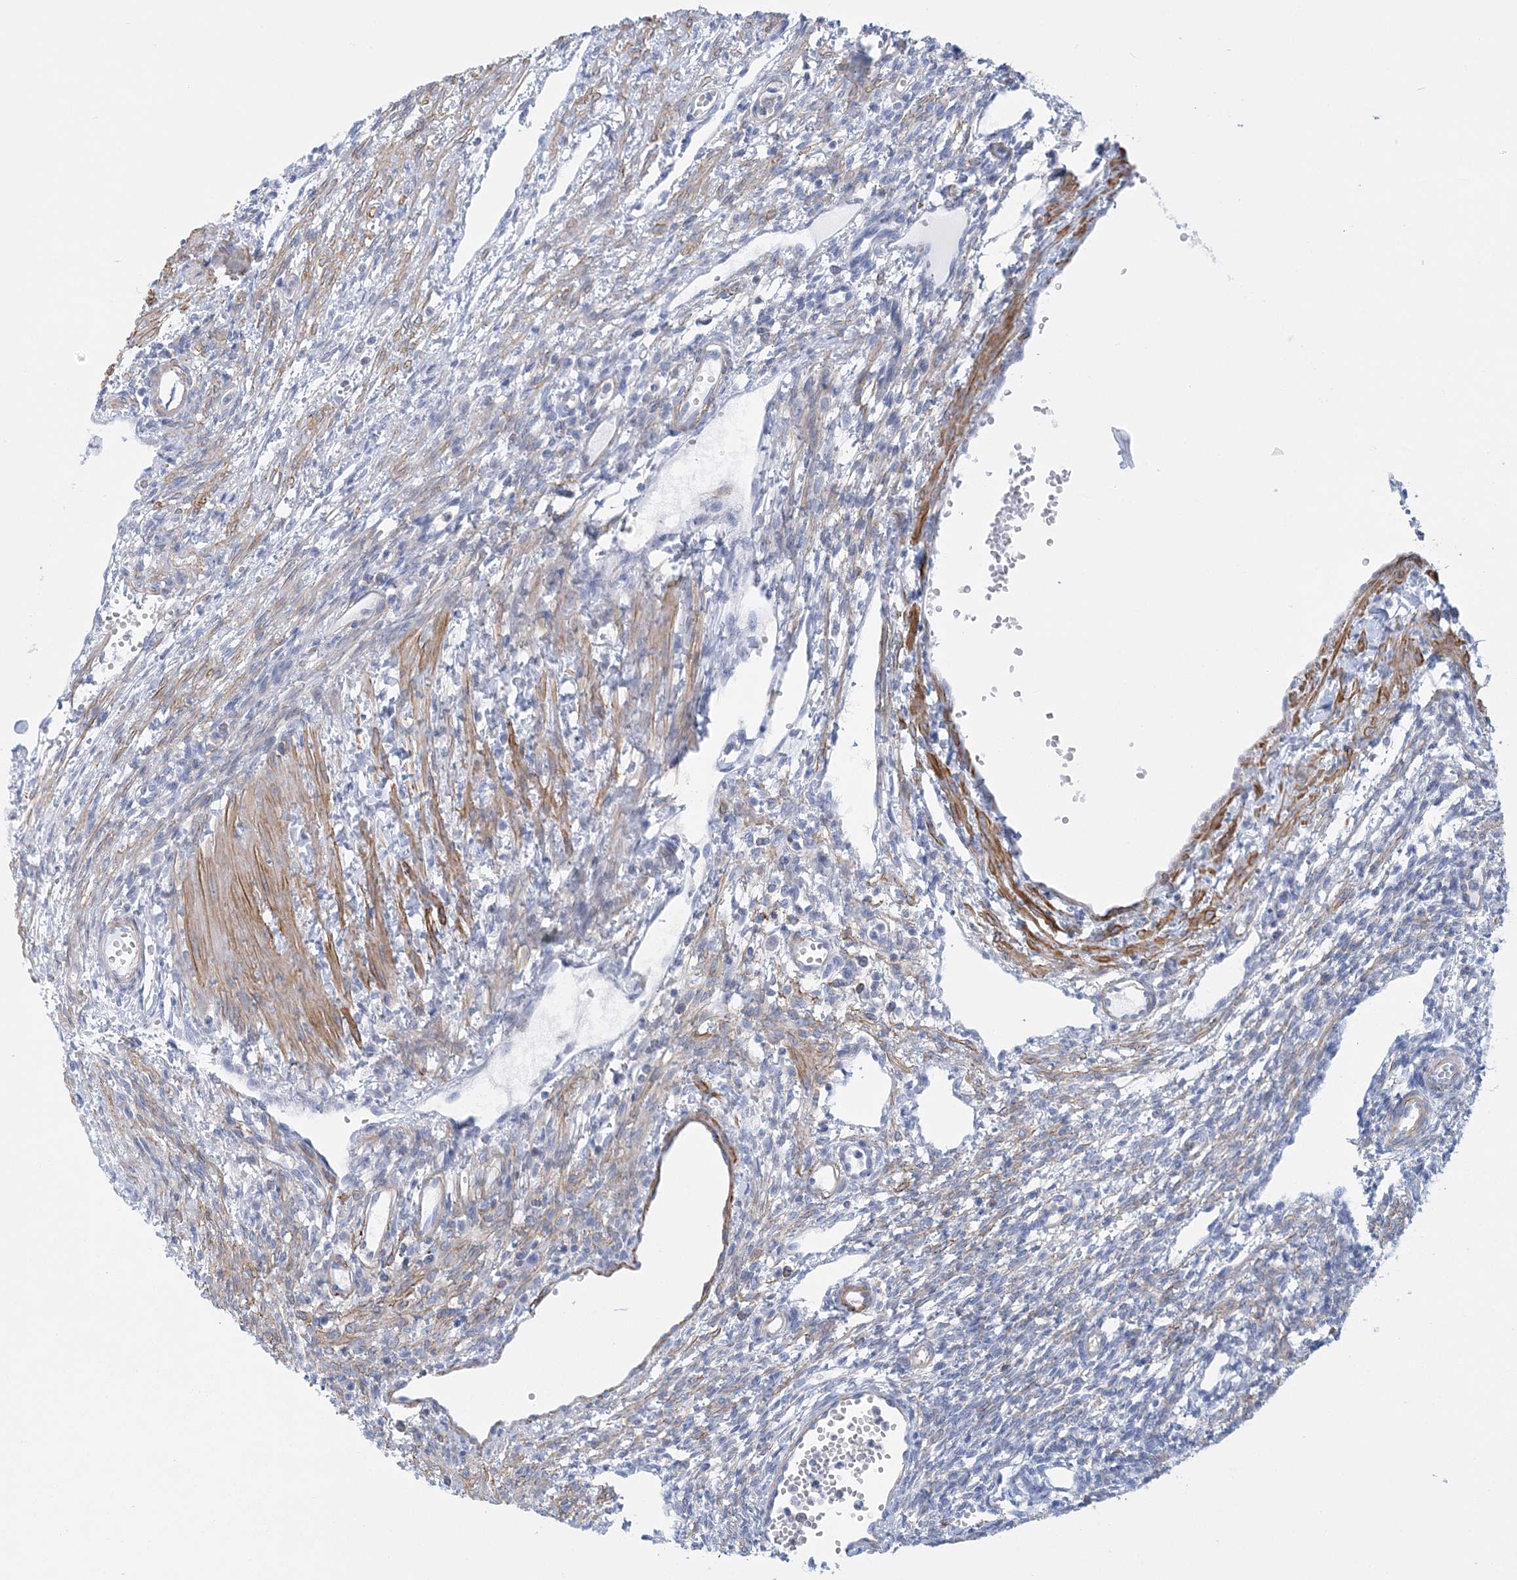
{"staining": {"intensity": "negative", "quantity": "none", "location": "none"}, "tissue": "ovary", "cell_type": "Ovarian stroma cells", "image_type": "normal", "snomed": [{"axis": "morphology", "description": "Normal tissue, NOS"}, {"axis": "morphology", "description": "Cyst, NOS"}, {"axis": "topography", "description": "Ovary"}], "caption": "Ovary was stained to show a protein in brown. There is no significant expression in ovarian stroma cells.", "gene": "C11orf21", "patient": {"sex": "female", "age": 33}}